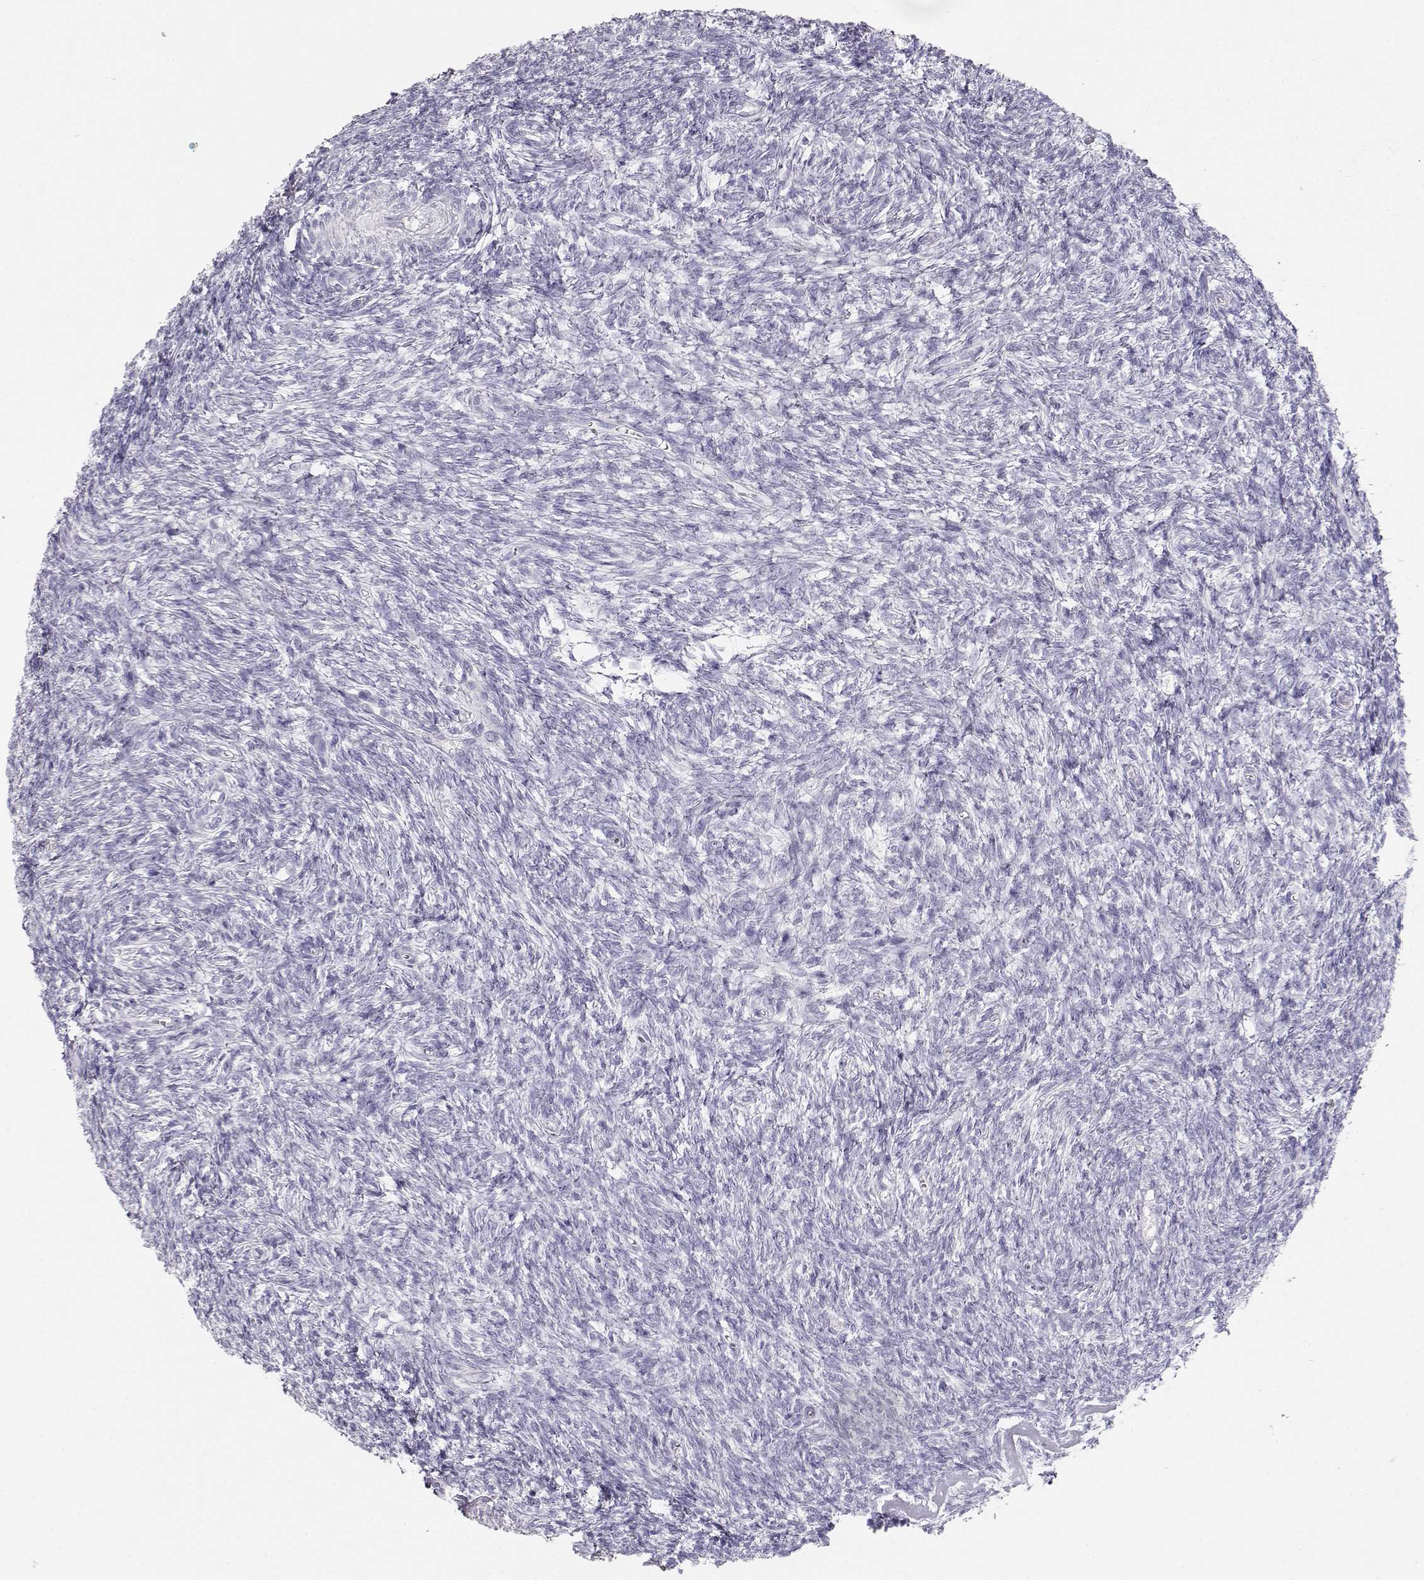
{"staining": {"intensity": "negative", "quantity": "none", "location": "none"}, "tissue": "ovary", "cell_type": "Follicle cells", "image_type": "normal", "snomed": [{"axis": "morphology", "description": "Normal tissue, NOS"}, {"axis": "topography", "description": "Ovary"}], "caption": "IHC of unremarkable human ovary reveals no staining in follicle cells. The staining is performed using DAB brown chromogen with nuclei counter-stained in using hematoxylin.", "gene": "TKTL1", "patient": {"sex": "female", "age": 43}}